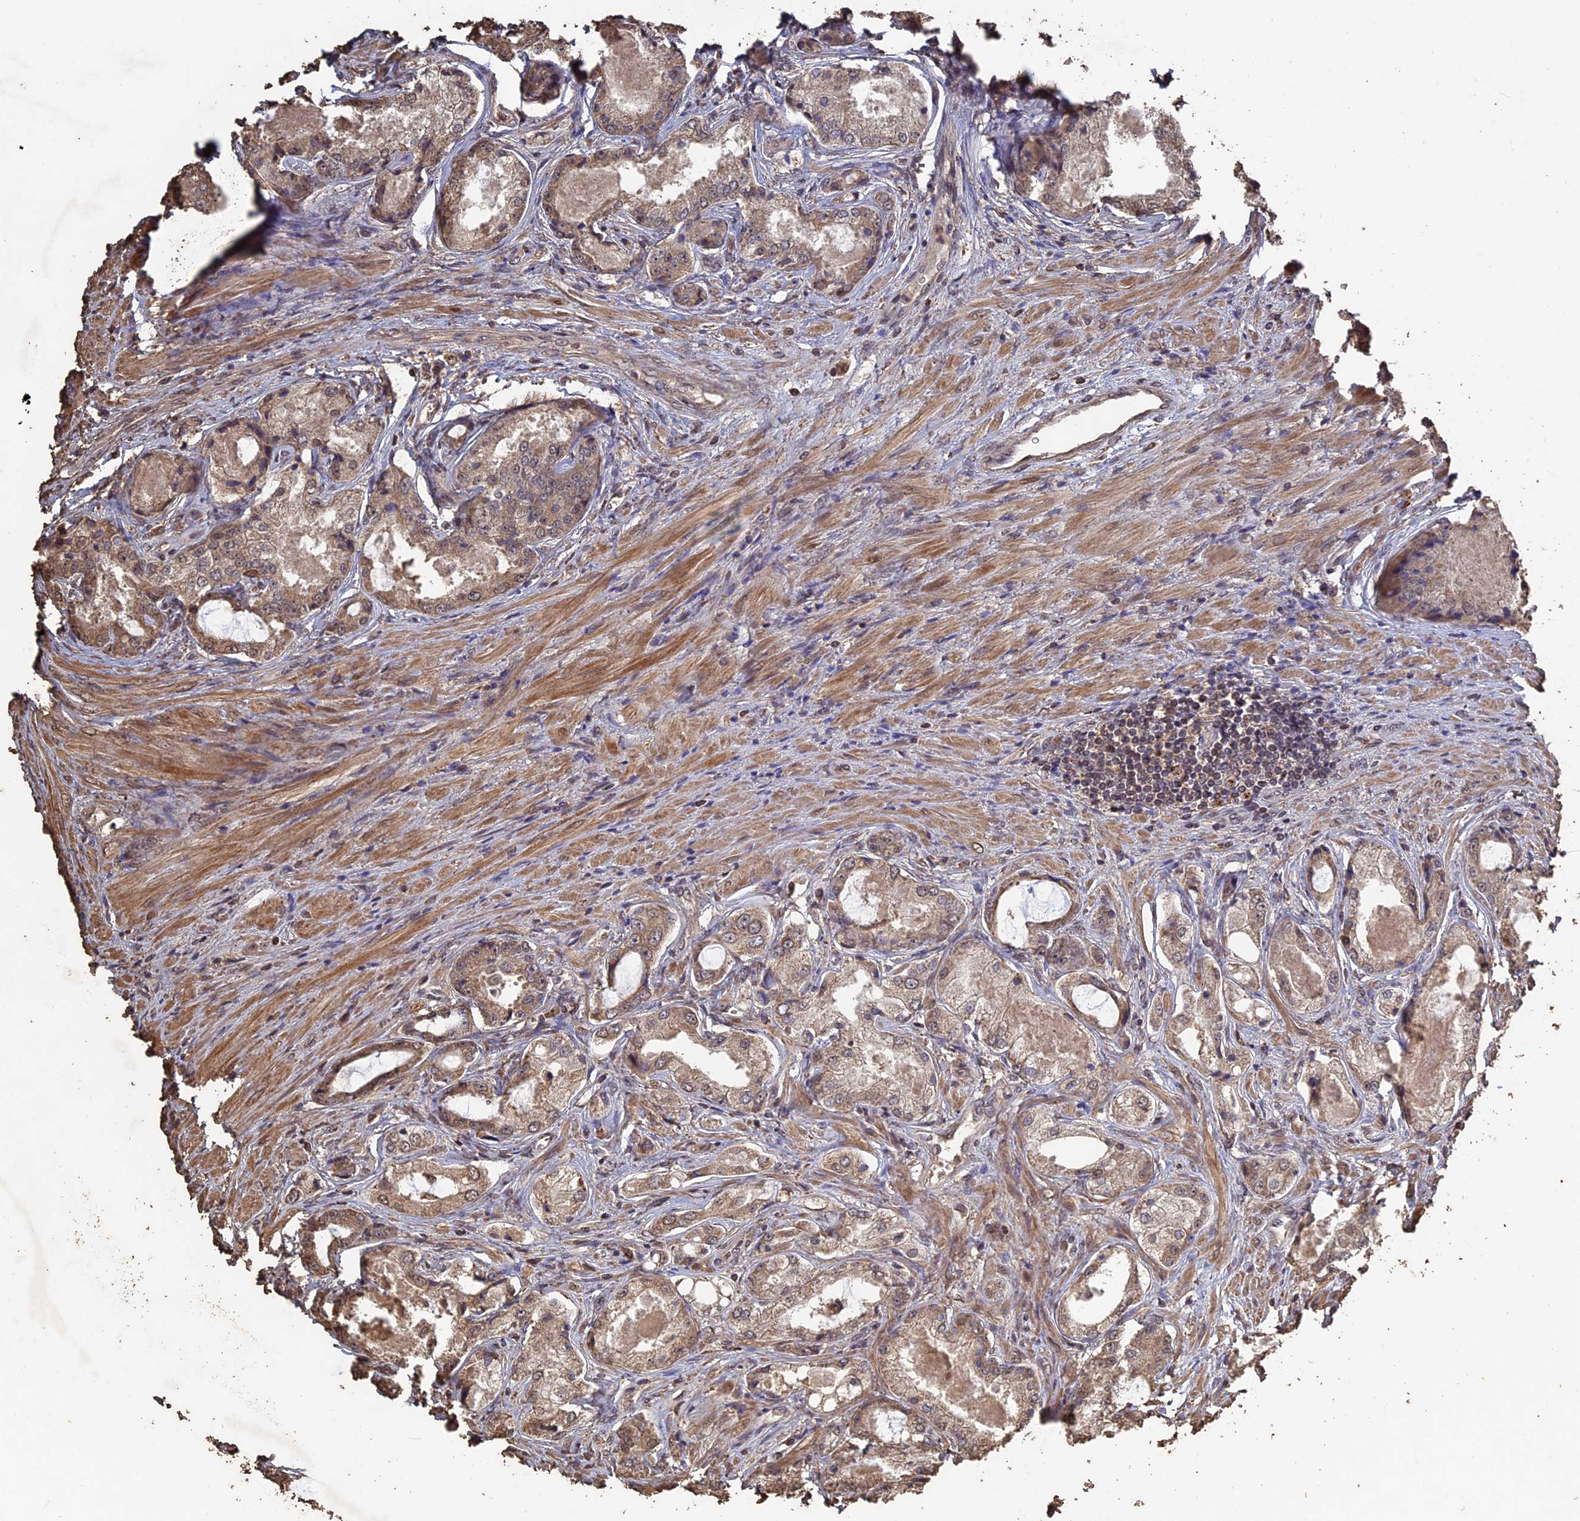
{"staining": {"intensity": "moderate", "quantity": "<25%", "location": "cytoplasmic/membranous"}, "tissue": "prostate cancer", "cell_type": "Tumor cells", "image_type": "cancer", "snomed": [{"axis": "morphology", "description": "Adenocarcinoma, Low grade"}, {"axis": "topography", "description": "Prostate"}], "caption": "Immunohistochemistry (IHC) staining of prostate low-grade adenocarcinoma, which reveals low levels of moderate cytoplasmic/membranous staining in about <25% of tumor cells indicating moderate cytoplasmic/membranous protein staining. The staining was performed using DAB (brown) for protein detection and nuclei were counterstained in hematoxylin (blue).", "gene": "HUNK", "patient": {"sex": "male", "age": 68}}